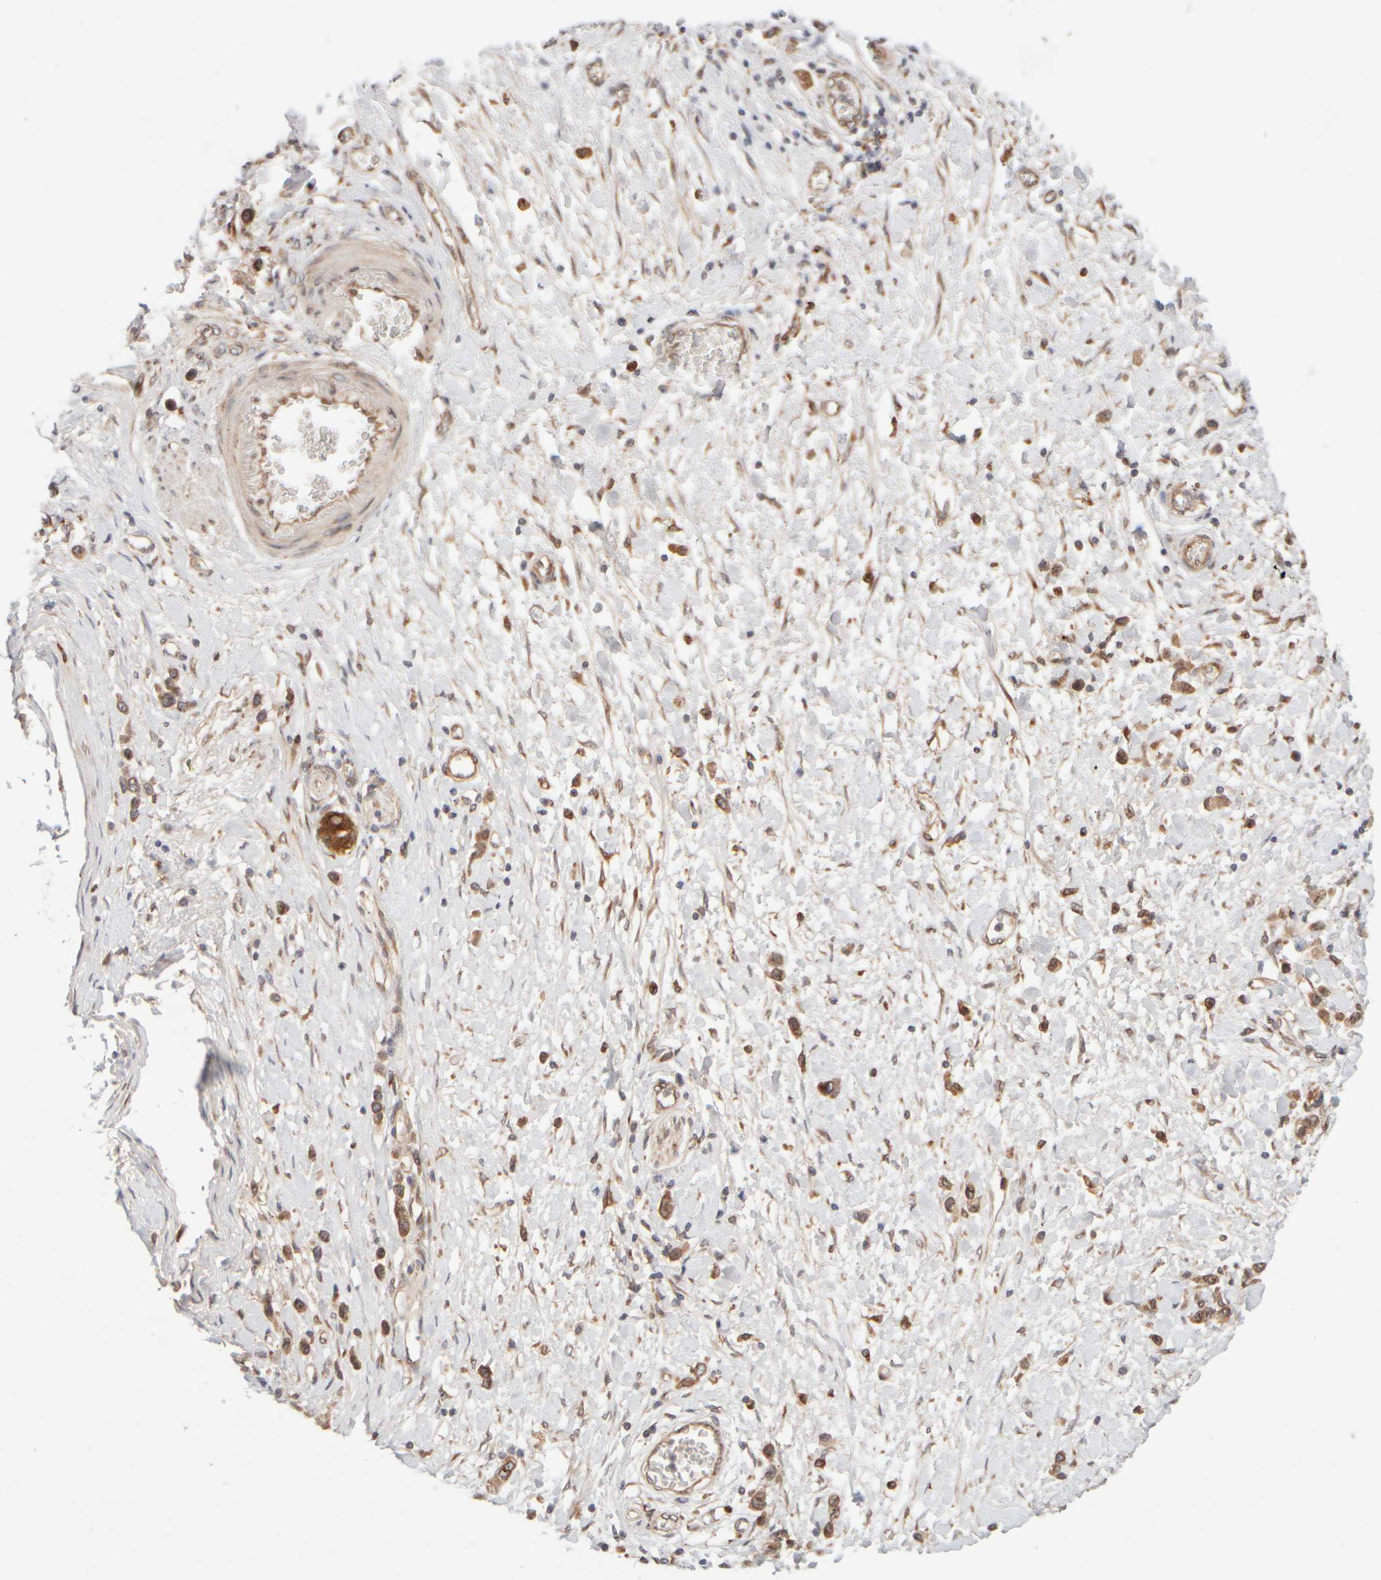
{"staining": {"intensity": "moderate", "quantity": ">75%", "location": "cytoplasmic/membranous"}, "tissue": "stomach cancer", "cell_type": "Tumor cells", "image_type": "cancer", "snomed": [{"axis": "morphology", "description": "Adenocarcinoma, NOS"}, {"axis": "topography", "description": "Stomach"}], "caption": "Brown immunohistochemical staining in stomach cancer (adenocarcinoma) shows moderate cytoplasmic/membranous expression in approximately >75% of tumor cells.", "gene": "GCN1", "patient": {"sex": "female", "age": 65}}